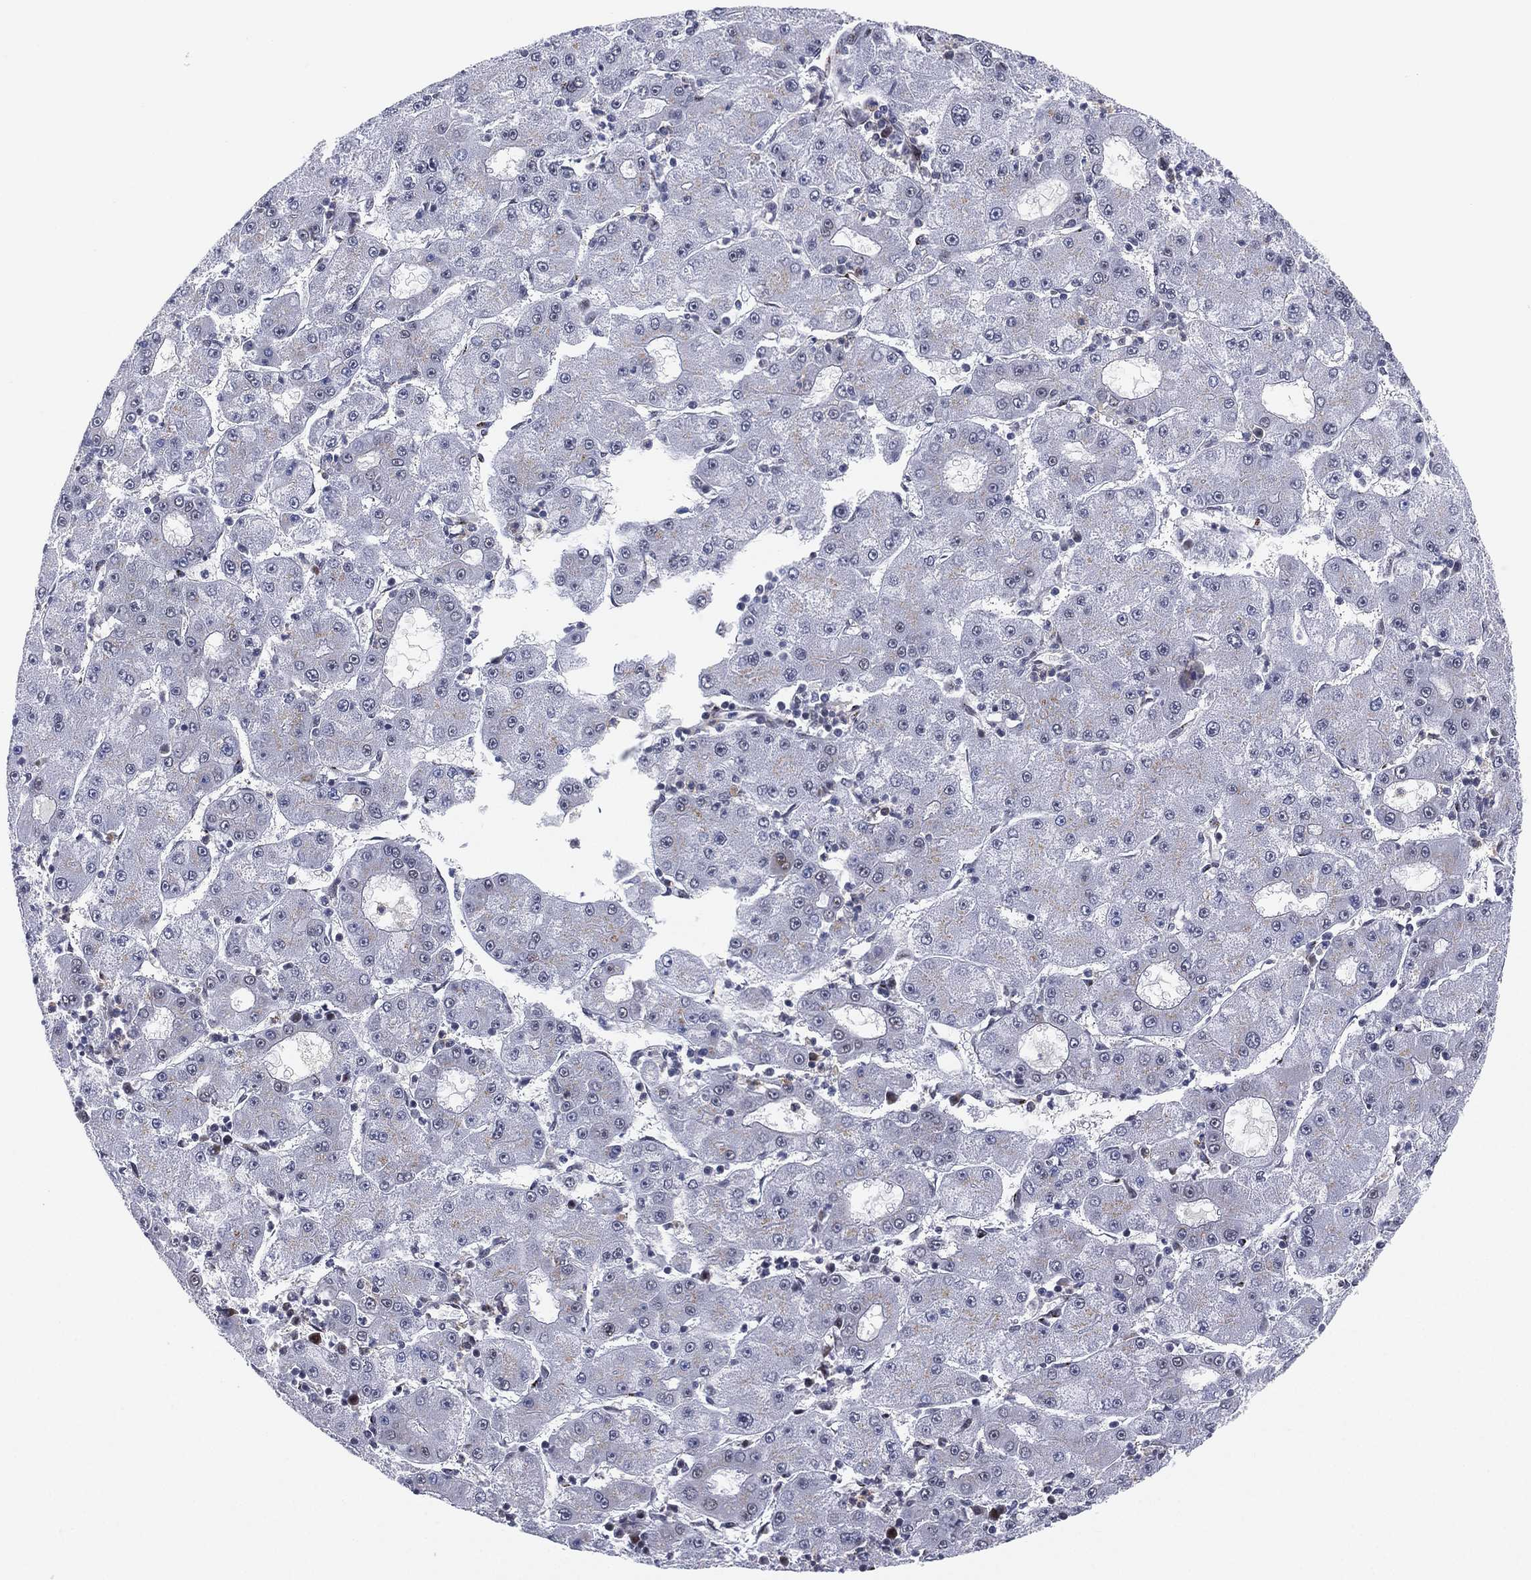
{"staining": {"intensity": "negative", "quantity": "none", "location": "none"}, "tissue": "liver cancer", "cell_type": "Tumor cells", "image_type": "cancer", "snomed": [{"axis": "morphology", "description": "Carcinoma, Hepatocellular, NOS"}, {"axis": "topography", "description": "Liver"}], "caption": "Tumor cells are negative for protein expression in human liver cancer.", "gene": "CD177", "patient": {"sex": "male", "age": 73}}